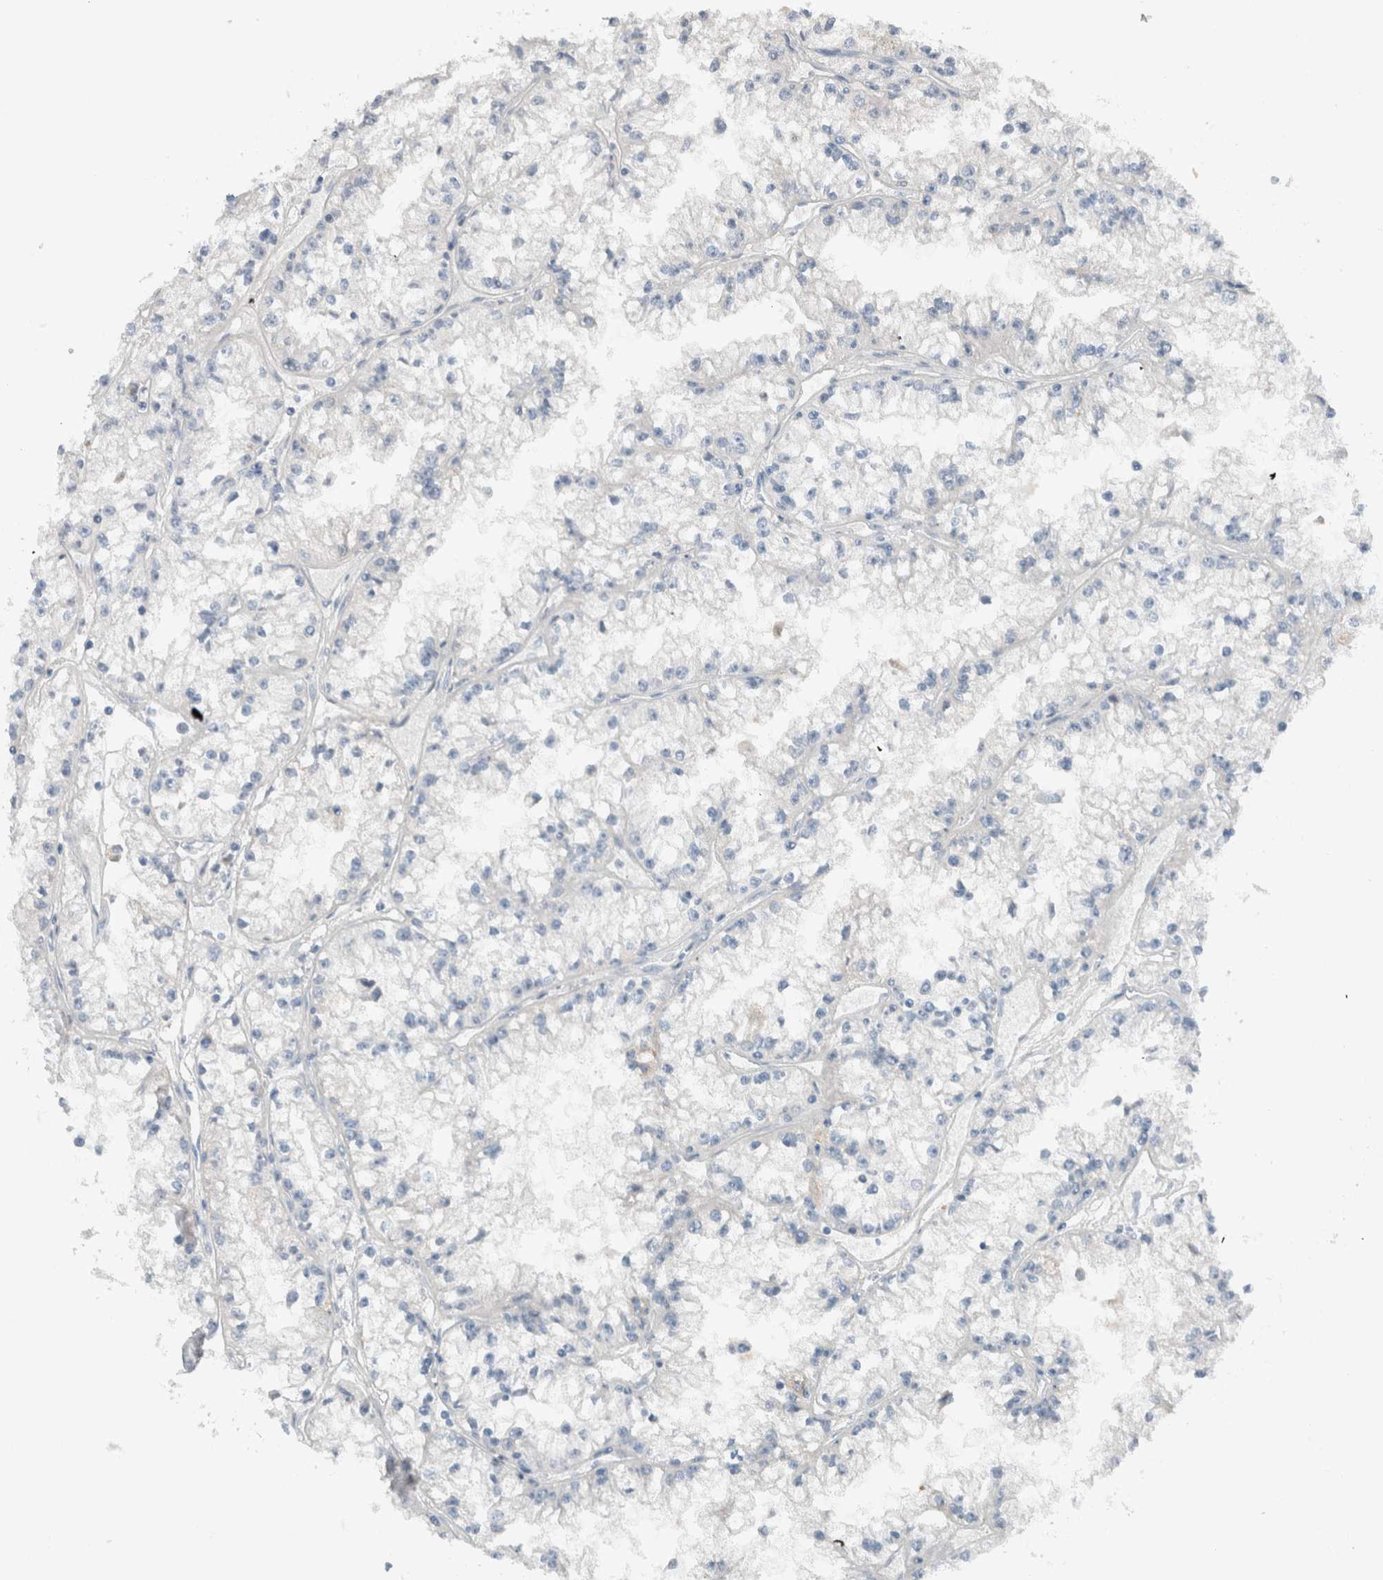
{"staining": {"intensity": "negative", "quantity": "none", "location": "none"}, "tissue": "renal cancer", "cell_type": "Tumor cells", "image_type": "cancer", "snomed": [{"axis": "morphology", "description": "Adenocarcinoma, NOS"}, {"axis": "topography", "description": "Kidney"}], "caption": "Protein analysis of adenocarcinoma (renal) reveals no significant staining in tumor cells.", "gene": "DUOX1", "patient": {"sex": "male", "age": 56}}